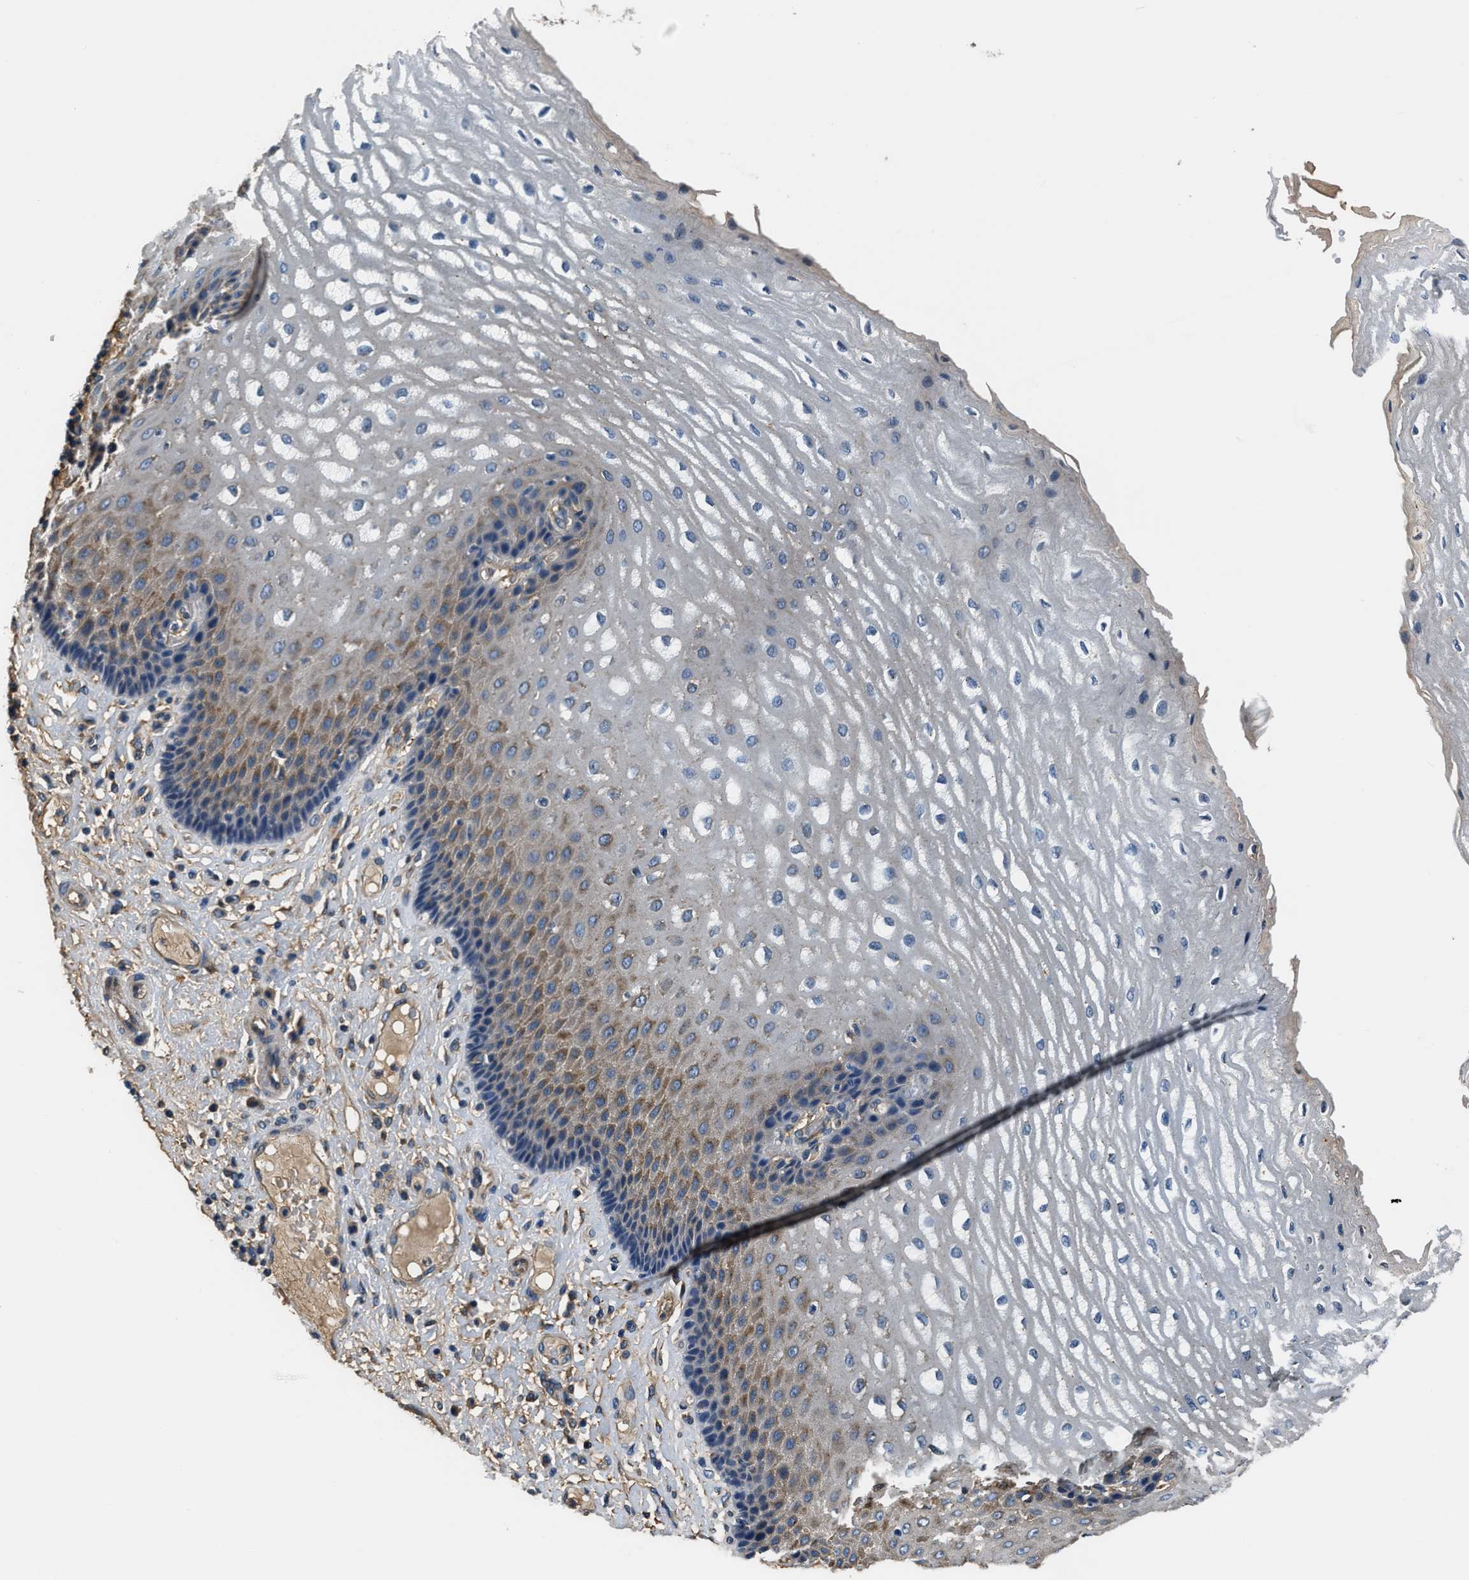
{"staining": {"intensity": "moderate", "quantity": "25%-75%", "location": "cytoplasmic/membranous"}, "tissue": "esophagus", "cell_type": "Squamous epithelial cells", "image_type": "normal", "snomed": [{"axis": "morphology", "description": "Normal tissue, NOS"}, {"axis": "topography", "description": "Esophagus"}], "caption": "Protein staining by IHC shows moderate cytoplasmic/membranous staining in approximately 25%-75% of squamous epithelial cells in normal esophagus. Nuclei are stained in blue.", "gene": "EEA1", "patient": {"sex": "male", "age": 54}}